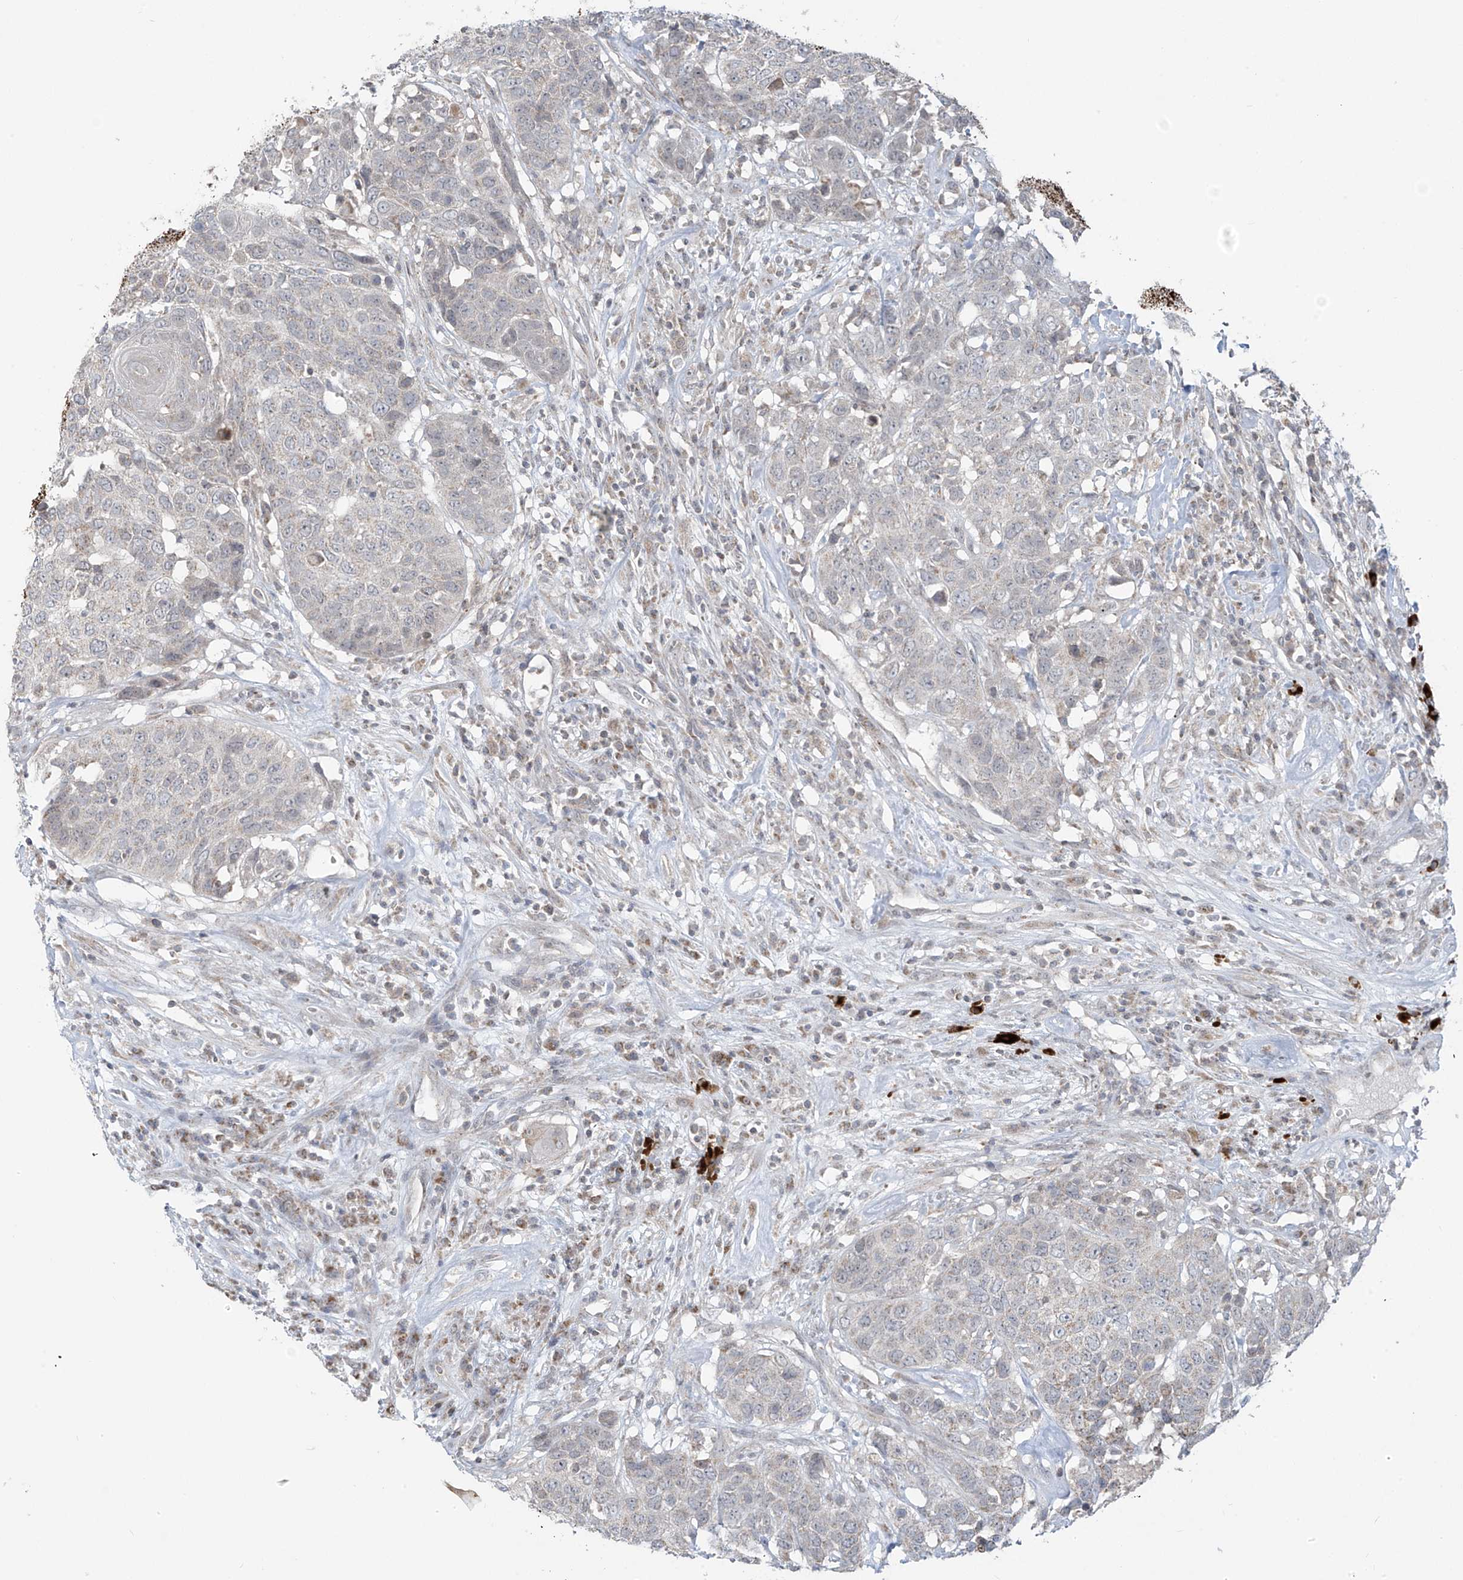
{"staining": {"intensity": "negative", "quantity": "none", "location": "none"}, "tissue": "head and neck cancer", "cell_type": "Tumor cells", "image_type": "cancer", "snomed": [{"axis": "morphology", "description": "Squamous cell carcinoma, NOS"}, {"axis": "topography", "description": "Head-Neck"}], "caption": "Immunohistochemical staining of head and neck cancer (squamous cell carcinoma) demonstrates no significant expression in tumor cells.", "gene": "HDDC2", "patient": {"sex": "male", "age": 66}}